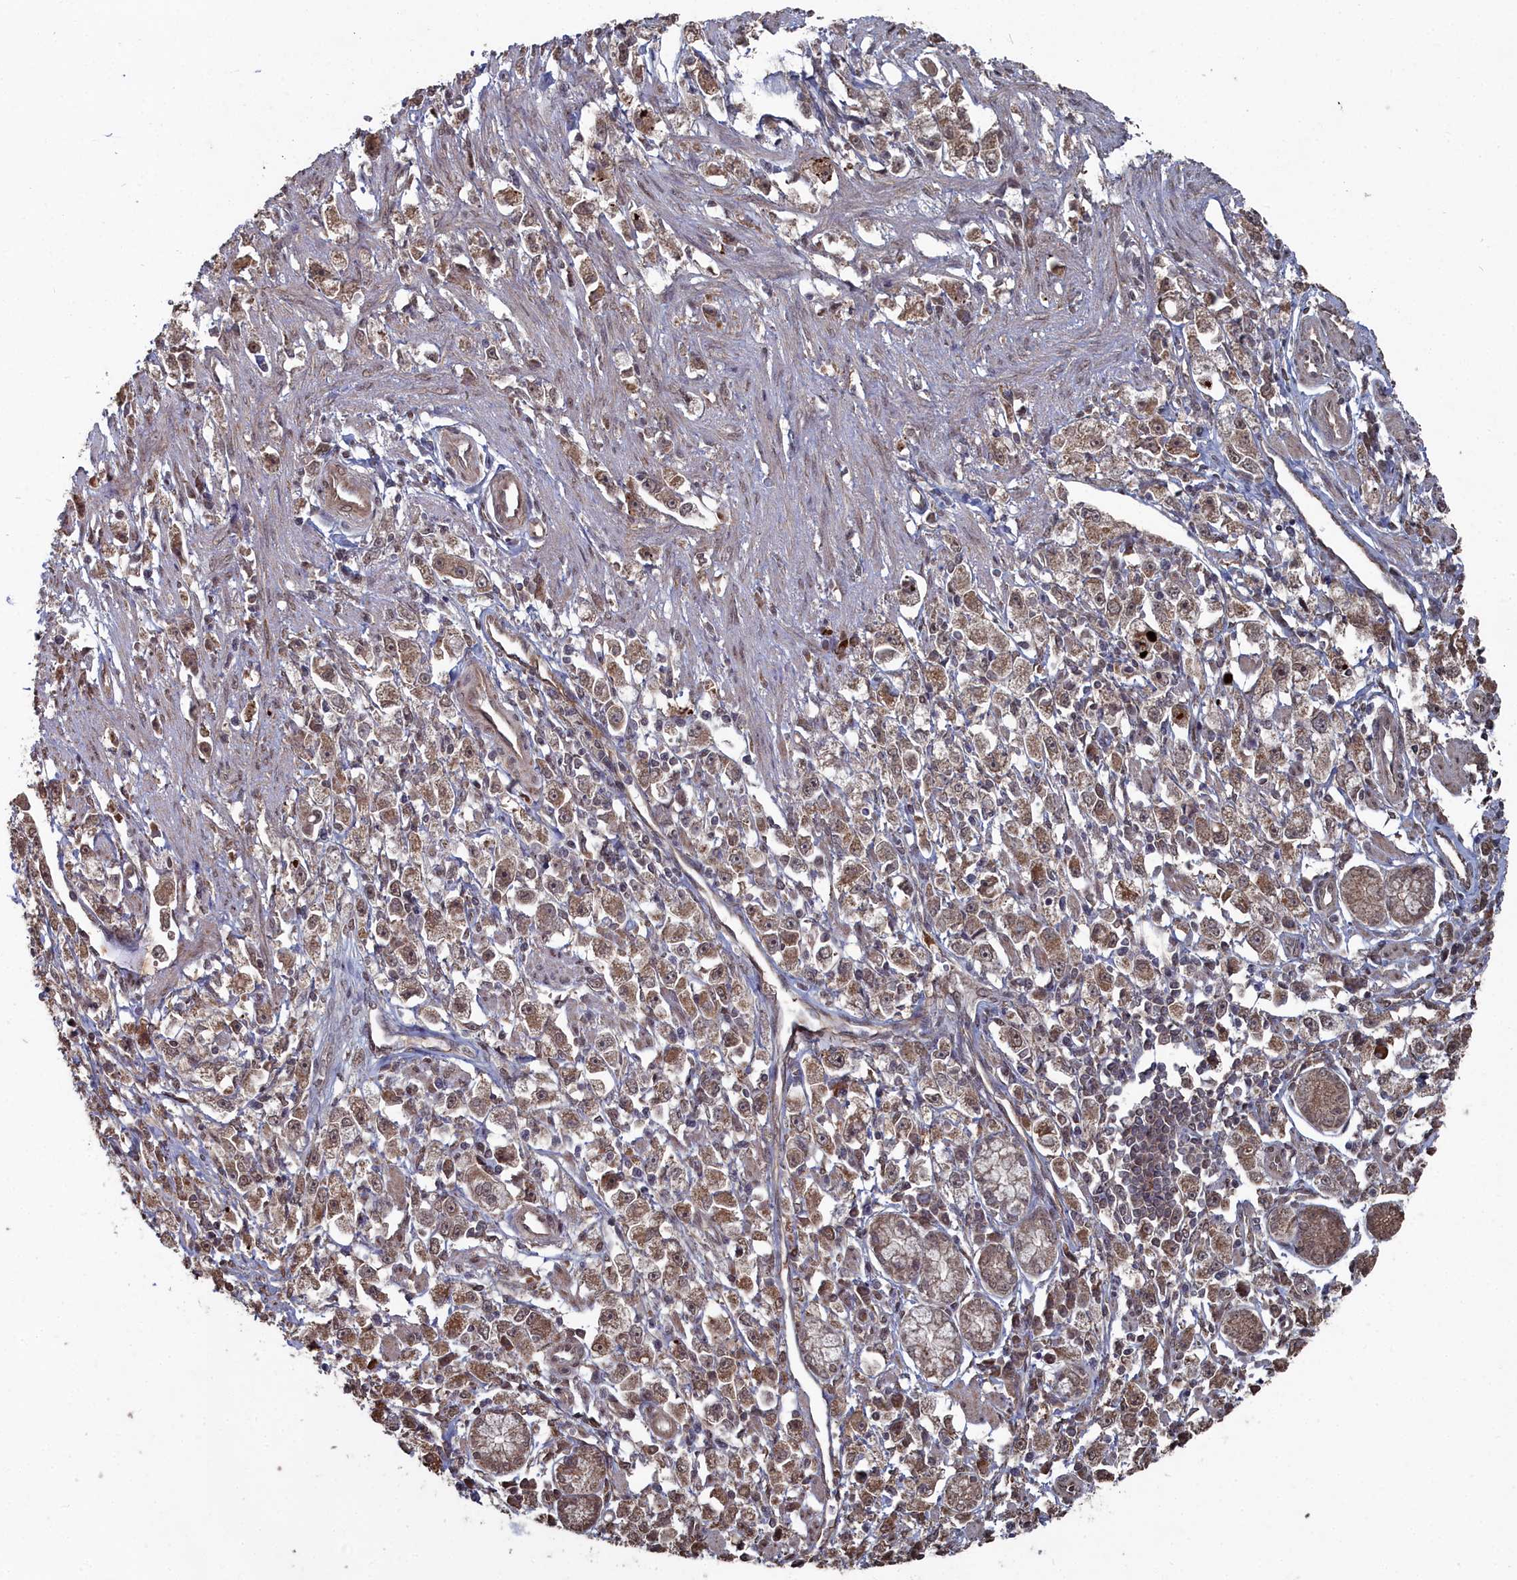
{"staining": {"intensity": "moderate", "quantity": ">75%", "location": "cytoplasmic/membranous,nuclear"}, "tissue": "stomach cancer", "cell_type": "Tumor cells", "image_type": "cancer", "snomed": [{"axis": "morphology", "description": "Adenocarcinoma, NOS"}, {"axis": "topography", "description": "Stomach"}], "caption": "IHC (DAB) staining of stomach adenocarcinoma displays moderate cytoplasmic/membranous and nuclear protein positivity in about >75% of tumor cells.", "gene": "CCNP", "patient": {"sex": "female", "age": 59}}